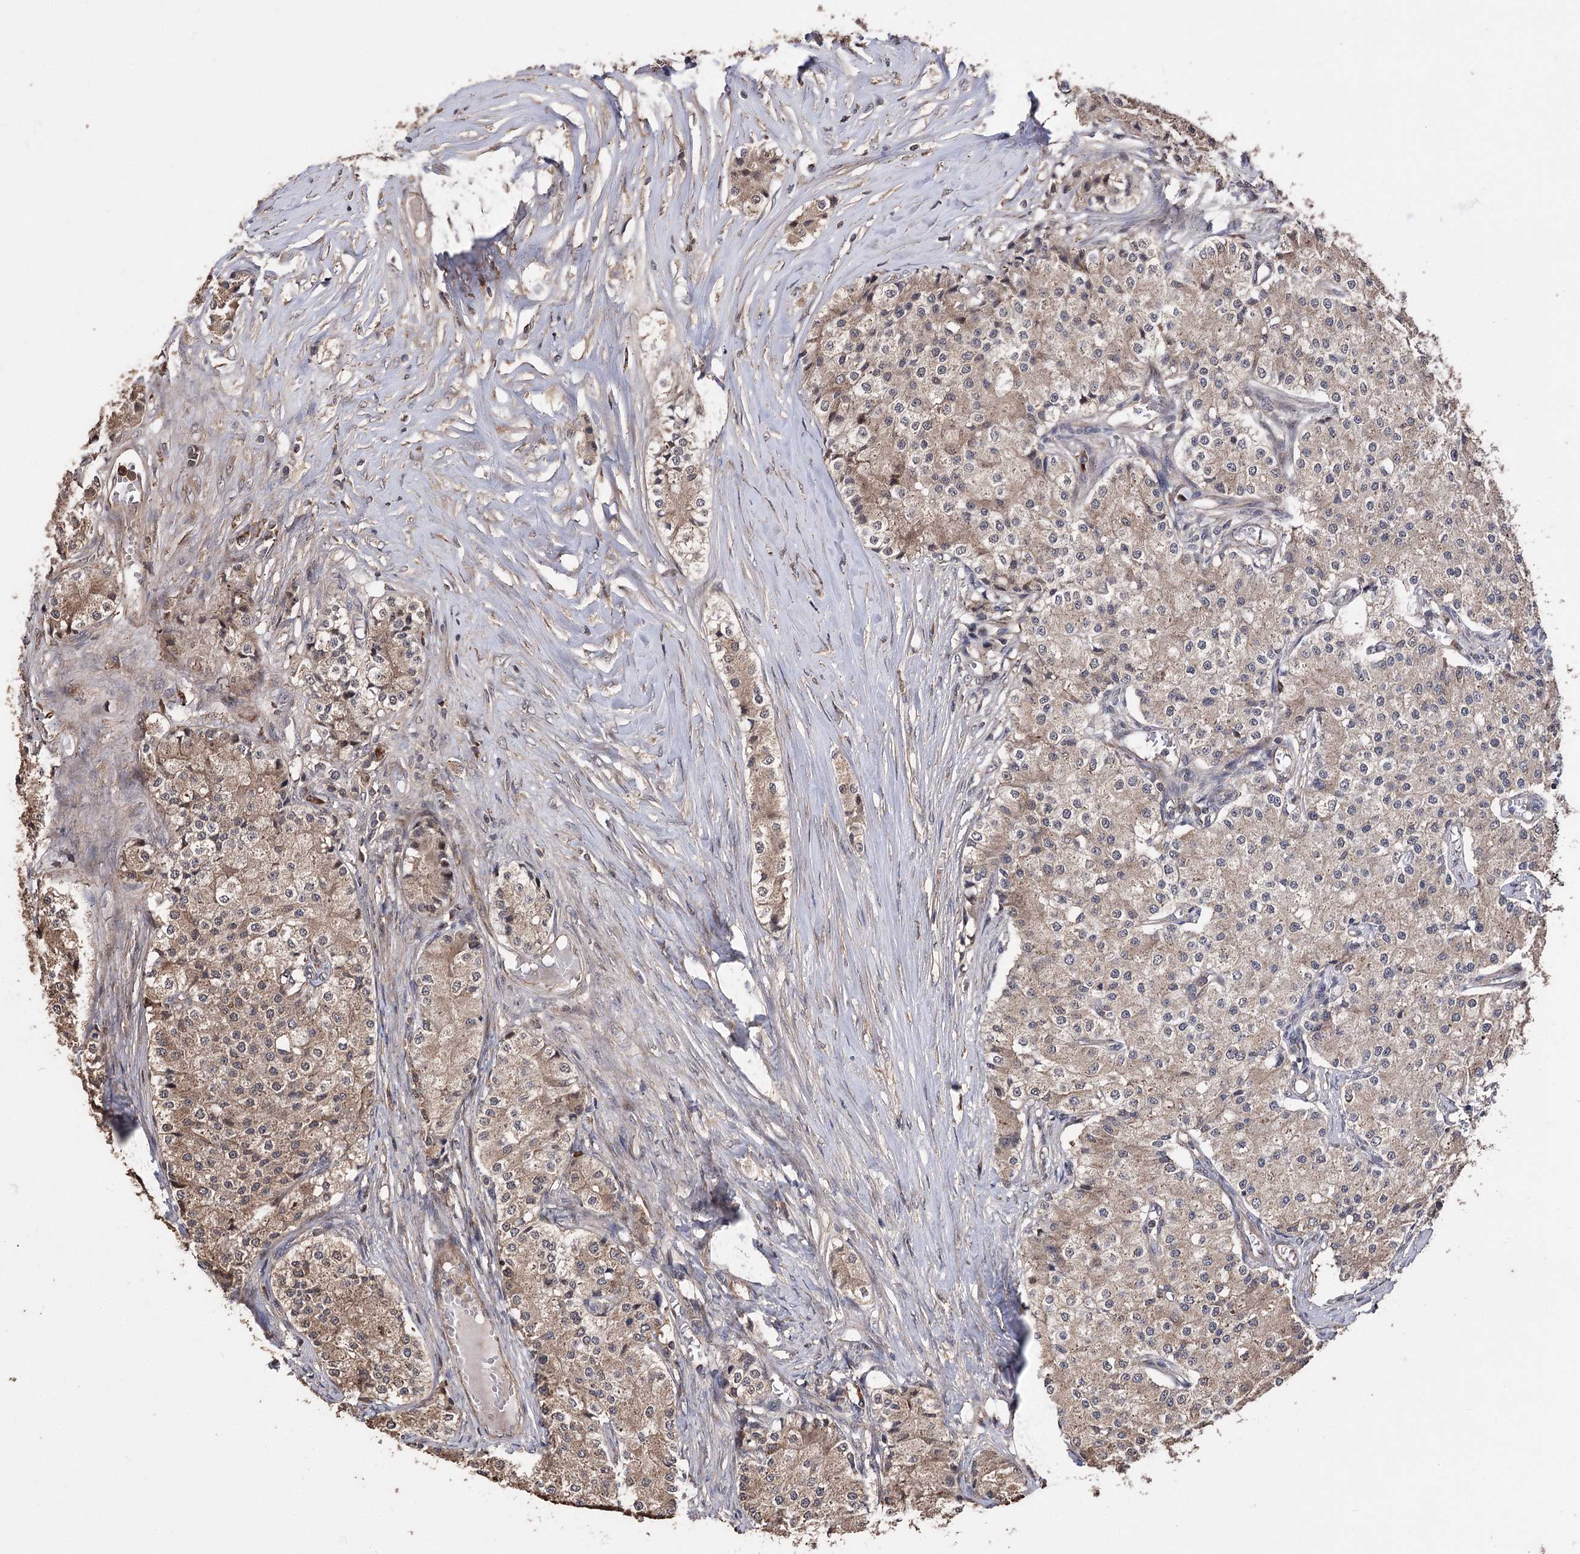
{"staining": {"intensity": "weak", "quantity": ">75%", "location": "cytoplasmic/membranous"}, "tissue": "carcinoid", "cell_type": "Tumor cells", "image_type": "cancer", "snomed": [{"axis": "morphology", "description": "Carcinoid, malignant, NOS"}, {"axis": "topography", "description": "Colon"}], "caption": "This is an image of IHC staining of malignant carcinoid, which shows weak expression in the cytoplasmic/membranous of tumor cells.", "gene": "RASSF3", "patient": {"sex": "female", "age": 52}}